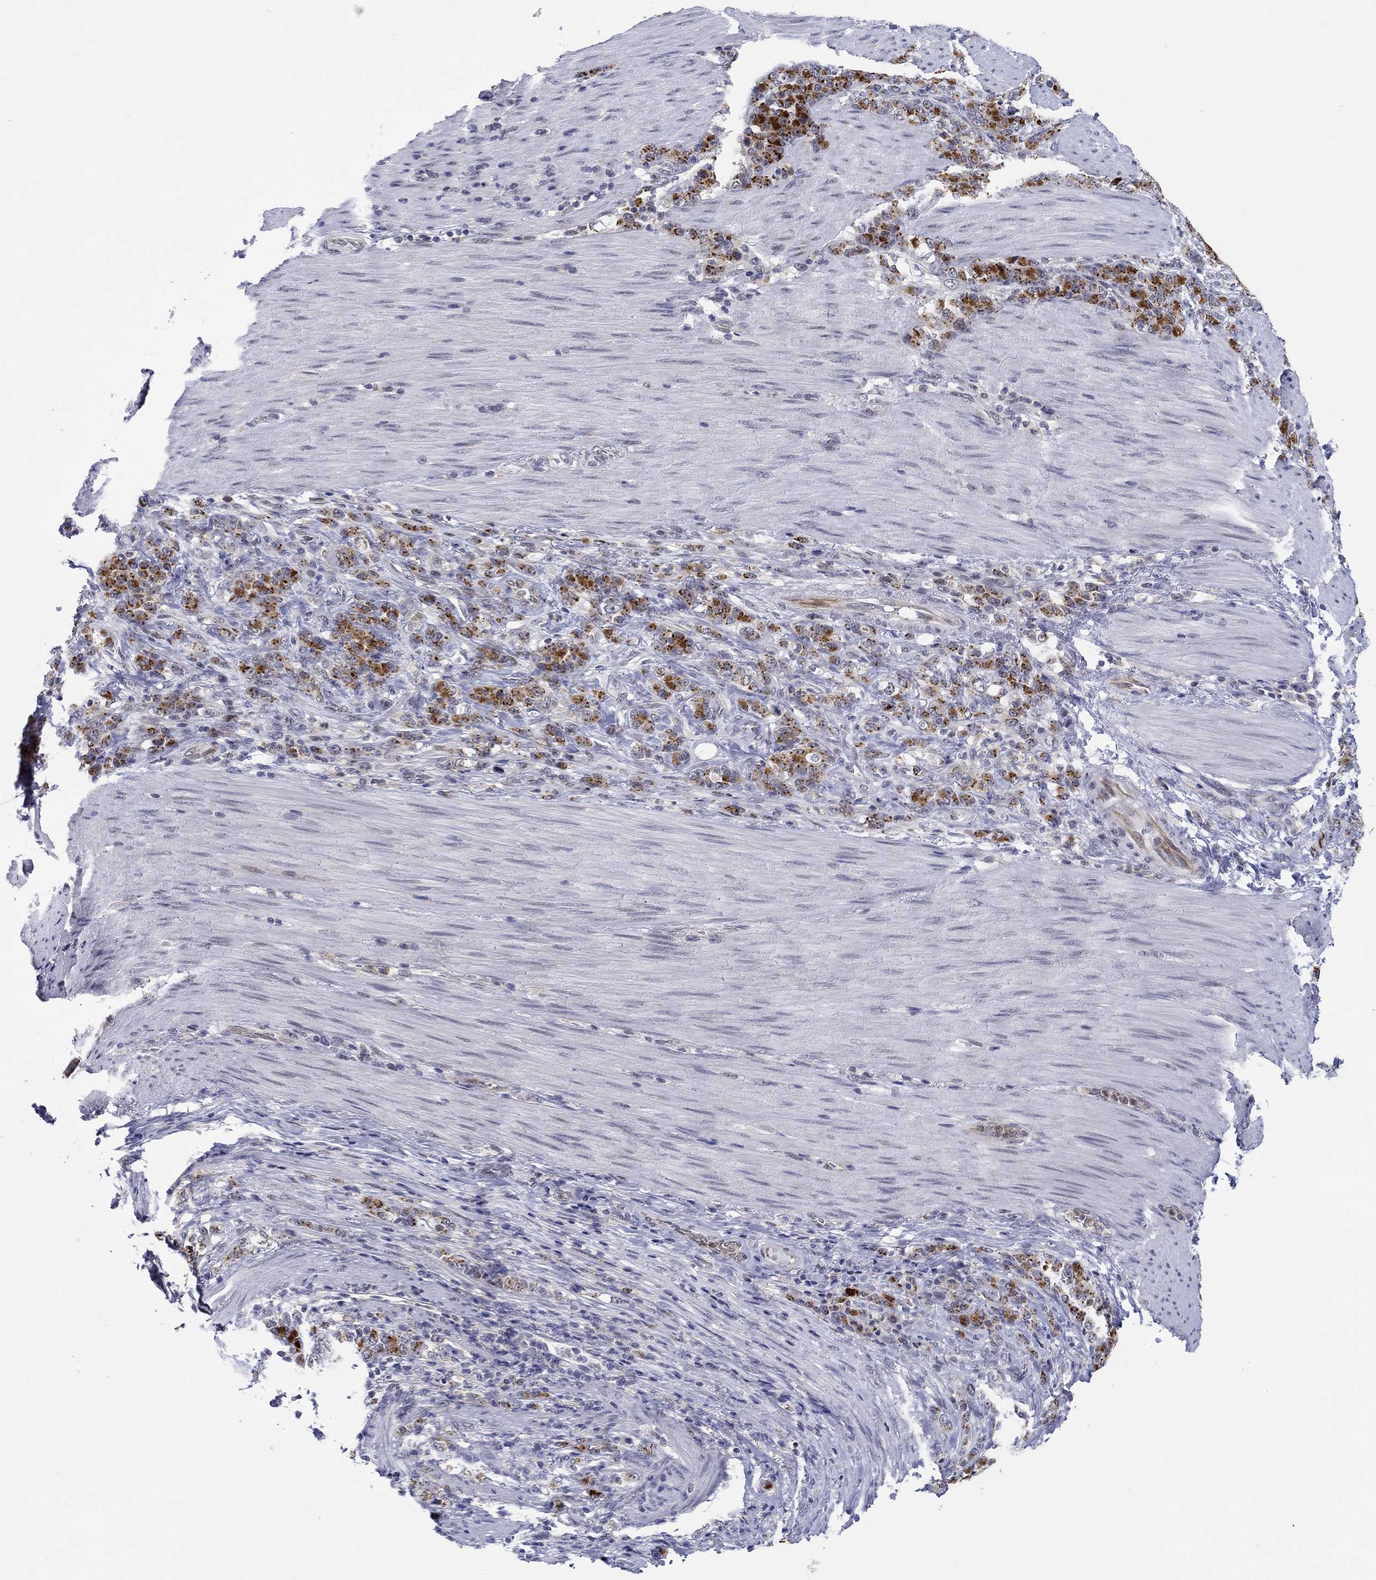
{"staining": {"intensity": "strong", "quantity": "25%-75%", "location": "cytoplasmic/membranous"}, "tissue": "stomach cancer", "cell_type": "Tumor cells", "image_type": "cancer", "snomed": [{"axis": "morphology", "description": "Normal tissue, NOS"}, {"axis": "morphology", "description": "Adenocarcinoma, NOS"}, {"axis": "topography", "description": "Stomach"}], "caption": "Immunohistochemistry (IHC) of human stomach cancer exhibits high levels of strong cytoplasmic/membranous staining in about 25%-75% of tumor cells.", "gene": "ST6GALNAC1", "patient": {"sex": "female", "age": 79}}